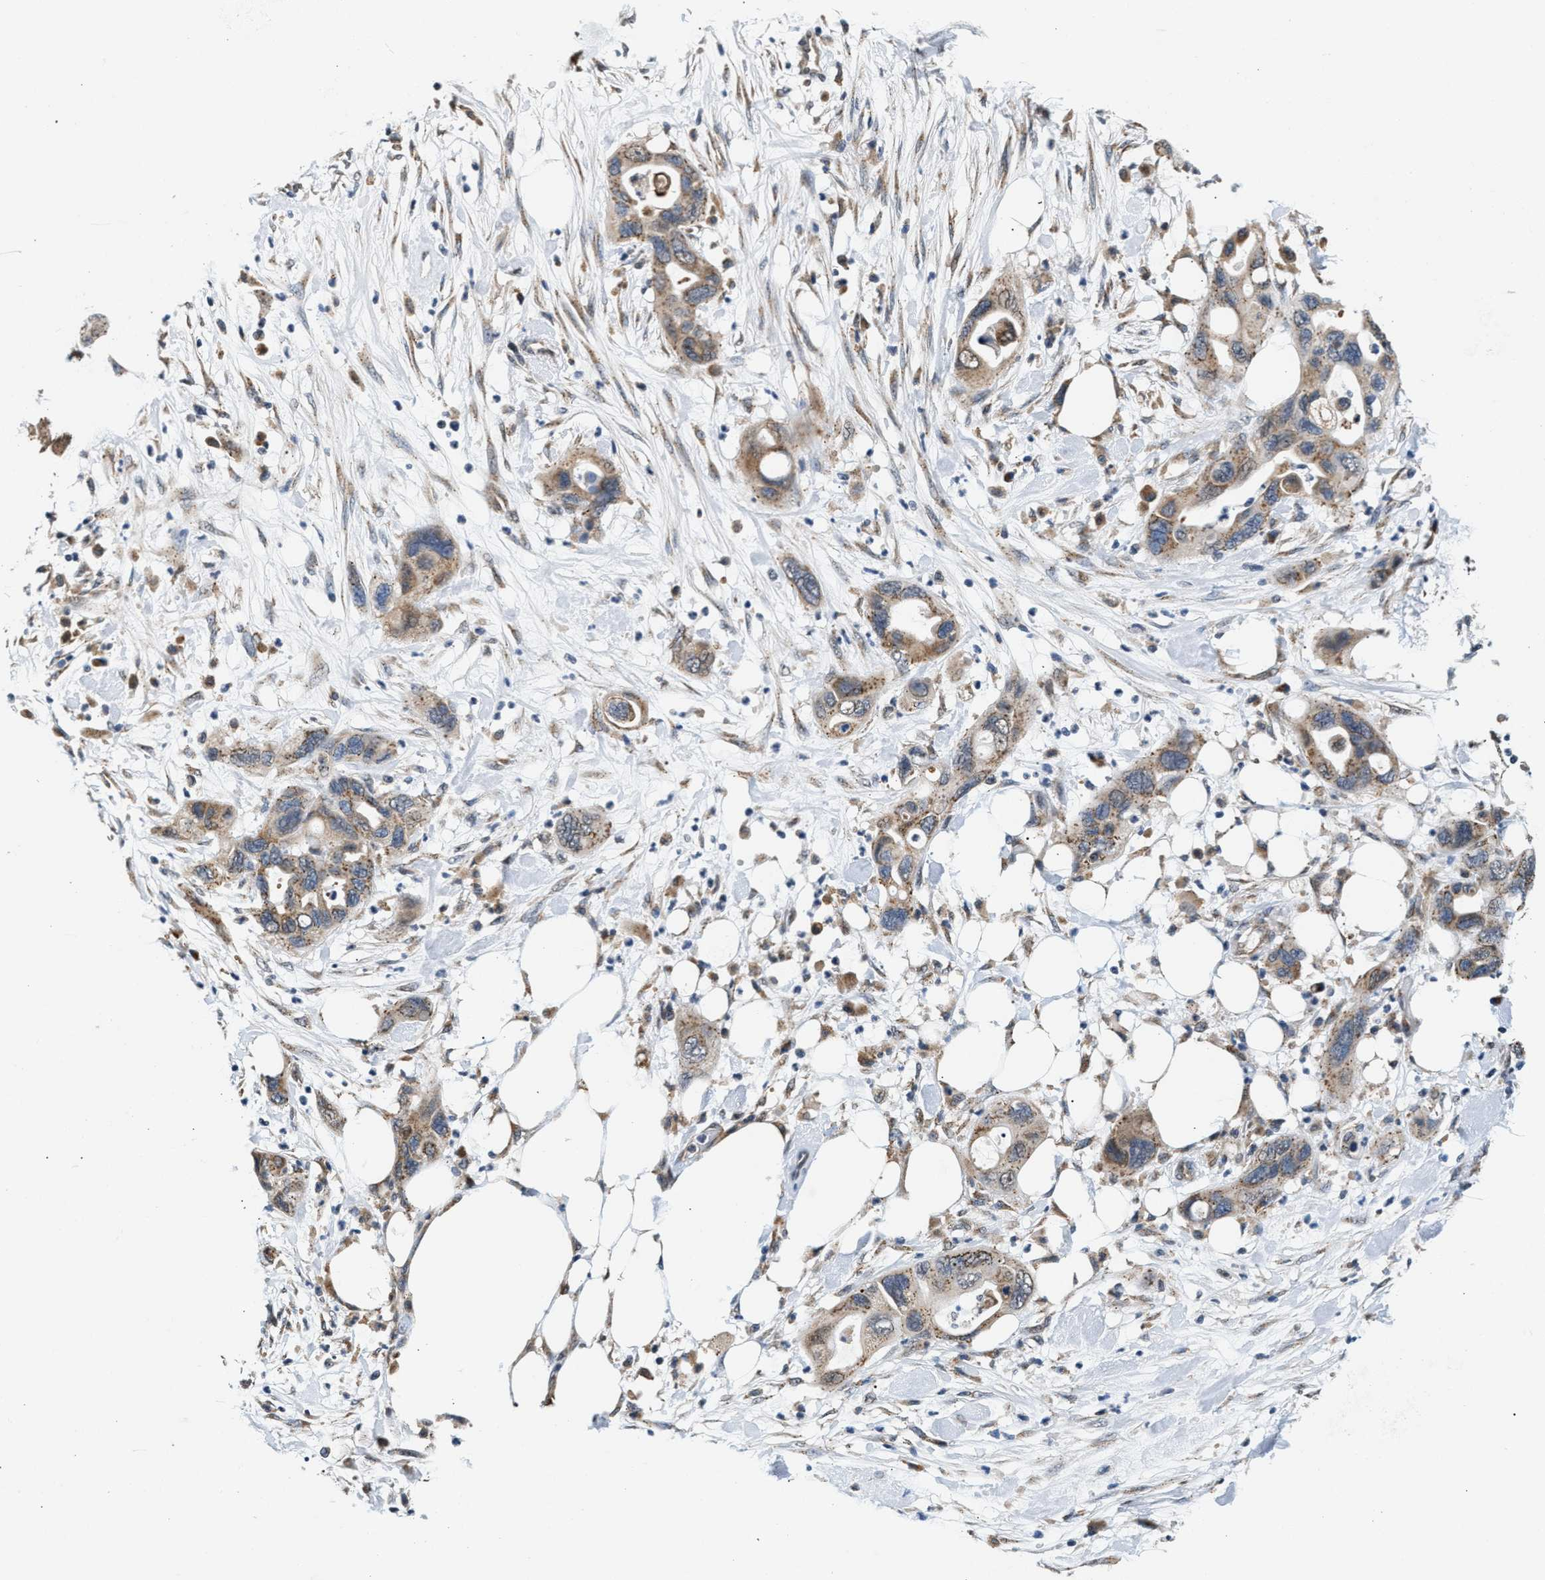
{"staining": {"intensity": "weak", "quantity": ">75%", "location": "cytoplasmic/membranous"}, "tissue": "pancreatic cancer", "cell_type": "Tumor cells", "image_type": "cancer", "snomed": [{"axis": "morphology", "description": "Adenocarcinoma, NOS"}, {"axis": "topography", "description": "Pancreas"}], "caption": "Protein expression analysis of pancreatic adenocarcinoma displays weak cytoplasmic/membranous staining in approximately >75% of tumor cells.", "gene": "KCNMB2", "patient": {"sex": "female", "age": 71}}